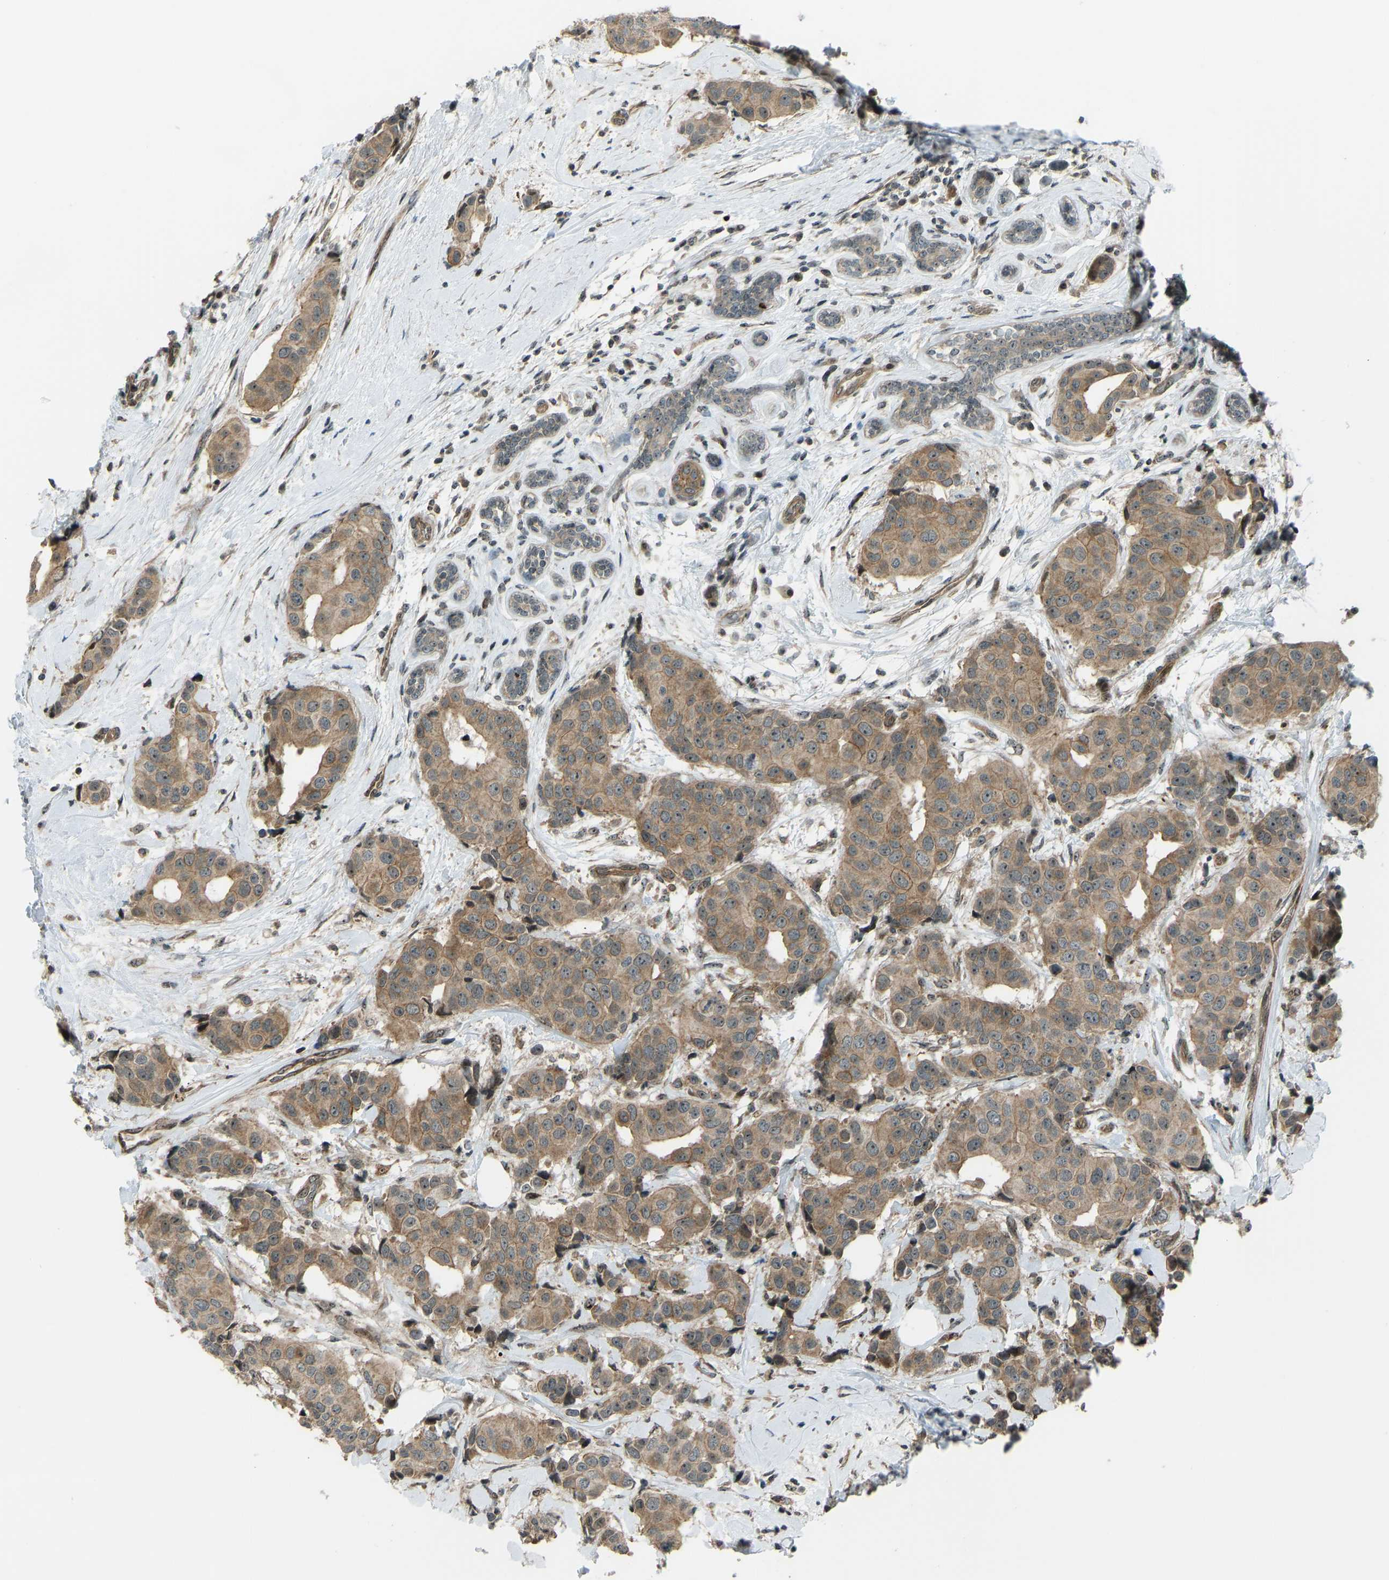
{"staining": {"intensity": "moderate", "quantity": ">75%", "location": "cytoplasmic/membranous"}, "tissue": "breast cancer", "cell_type": "Tumor cells", "image_type": "cancer", "snomed": [{"axis": "morphology", "description": "Normal tissue, NOS"}, {"axis": "morphology", "description": "Duct carcinoma"}, {"axis": "topography", "description": "Breast"}], "caption": "Human breast cancer (intraductal carcinoma) stained with a protein marker demonstrates moderate staining in tumor cells.", "gene": "SVOPL", "patient": {"sex": "female", "age": 39}}